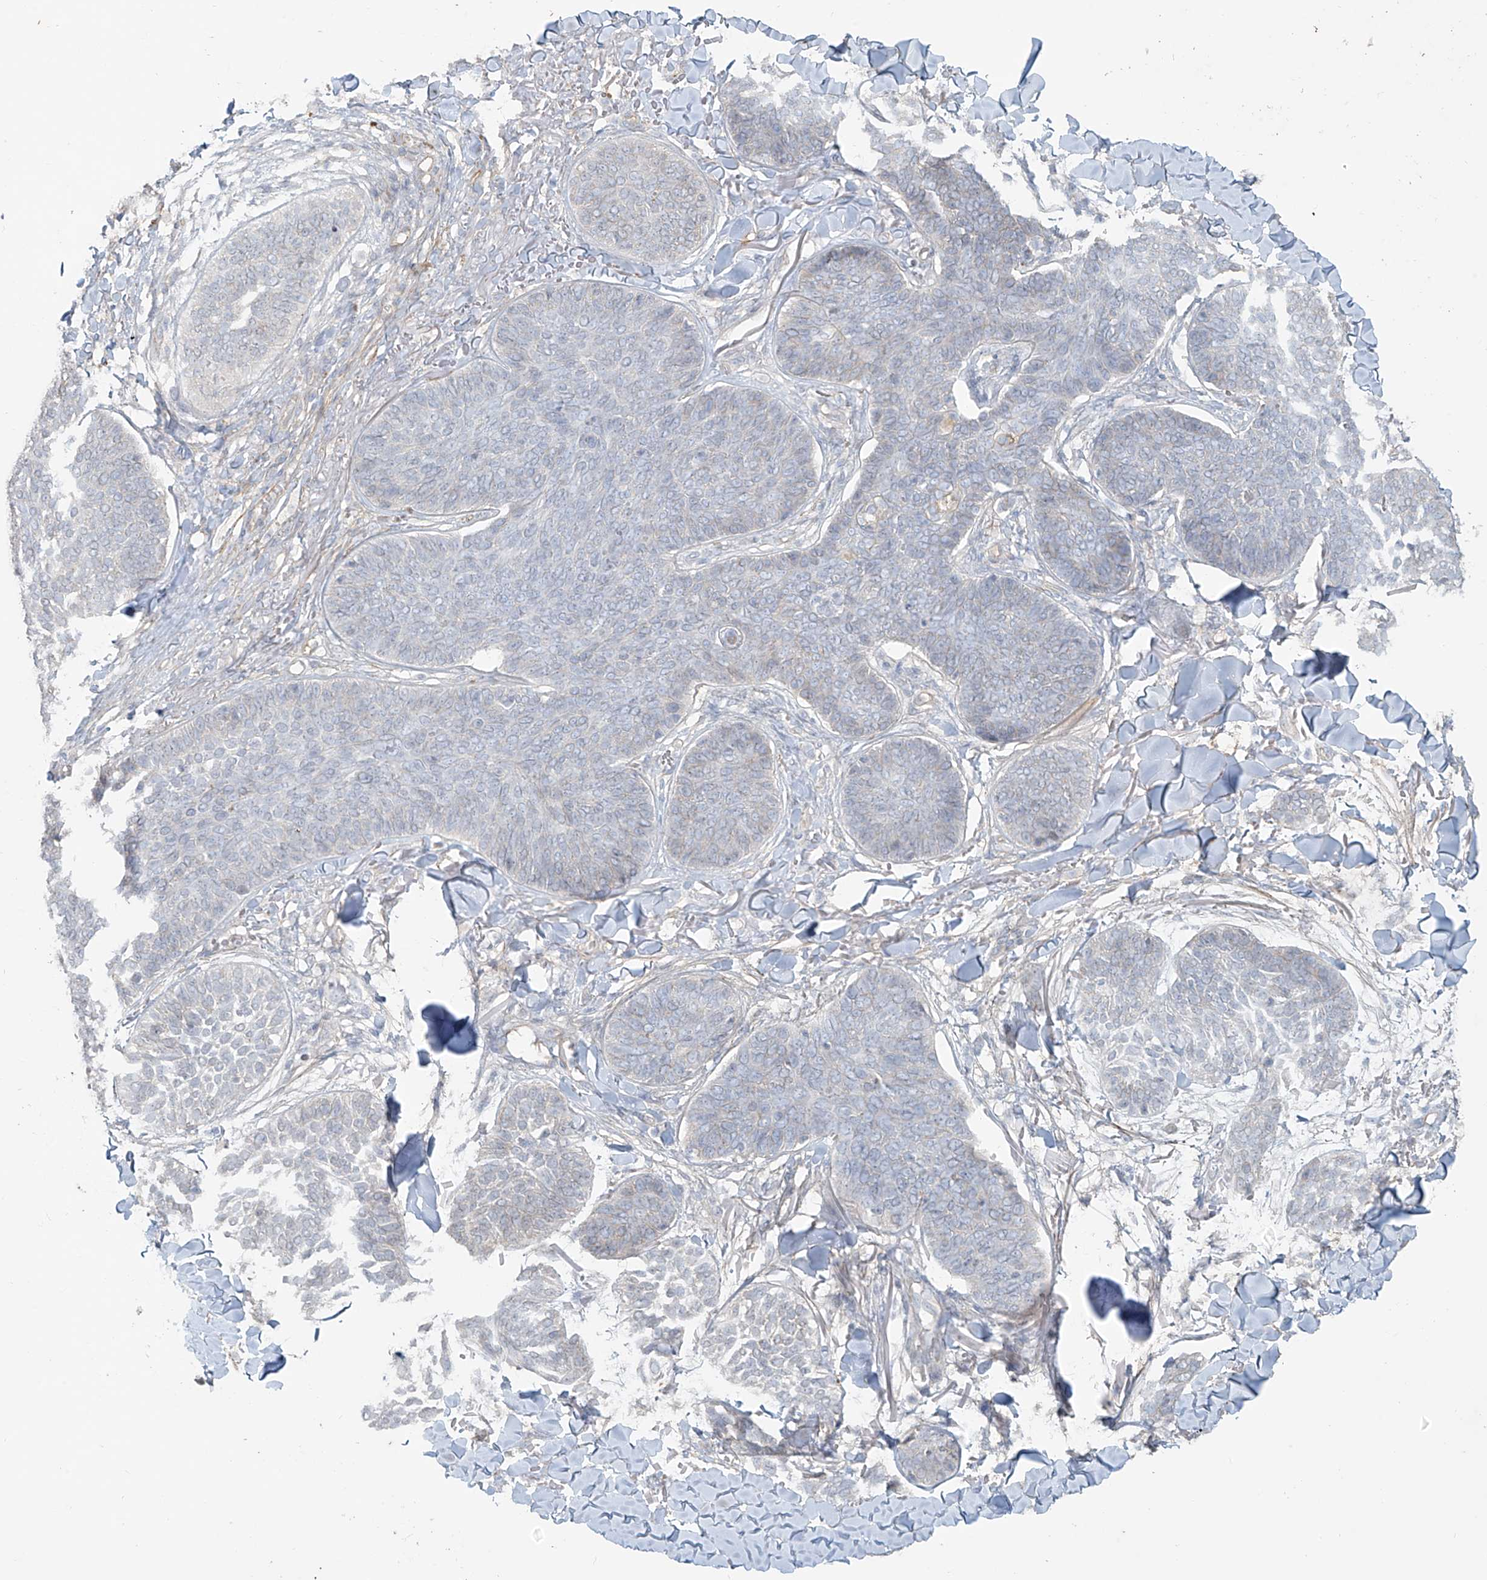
{"staining": {"intensity": "negative", "quantity": "none", "location": "none"}, "tissue": "skin cancer", "cell_type": "Tumor cells", "image_type": "cancer", "snomed": [{"axis": "morphology", "description": "Basal cell carcinoma"}, {"axis": "topography", "description": "Skin"}], "caption": "A high-resolution histopathology image shows IHC staining of skin cancer, which demonstrates no significant staining in tumor cells.", "gene": "TUBE1", "patient": {"sex": "male", "age": 85}}